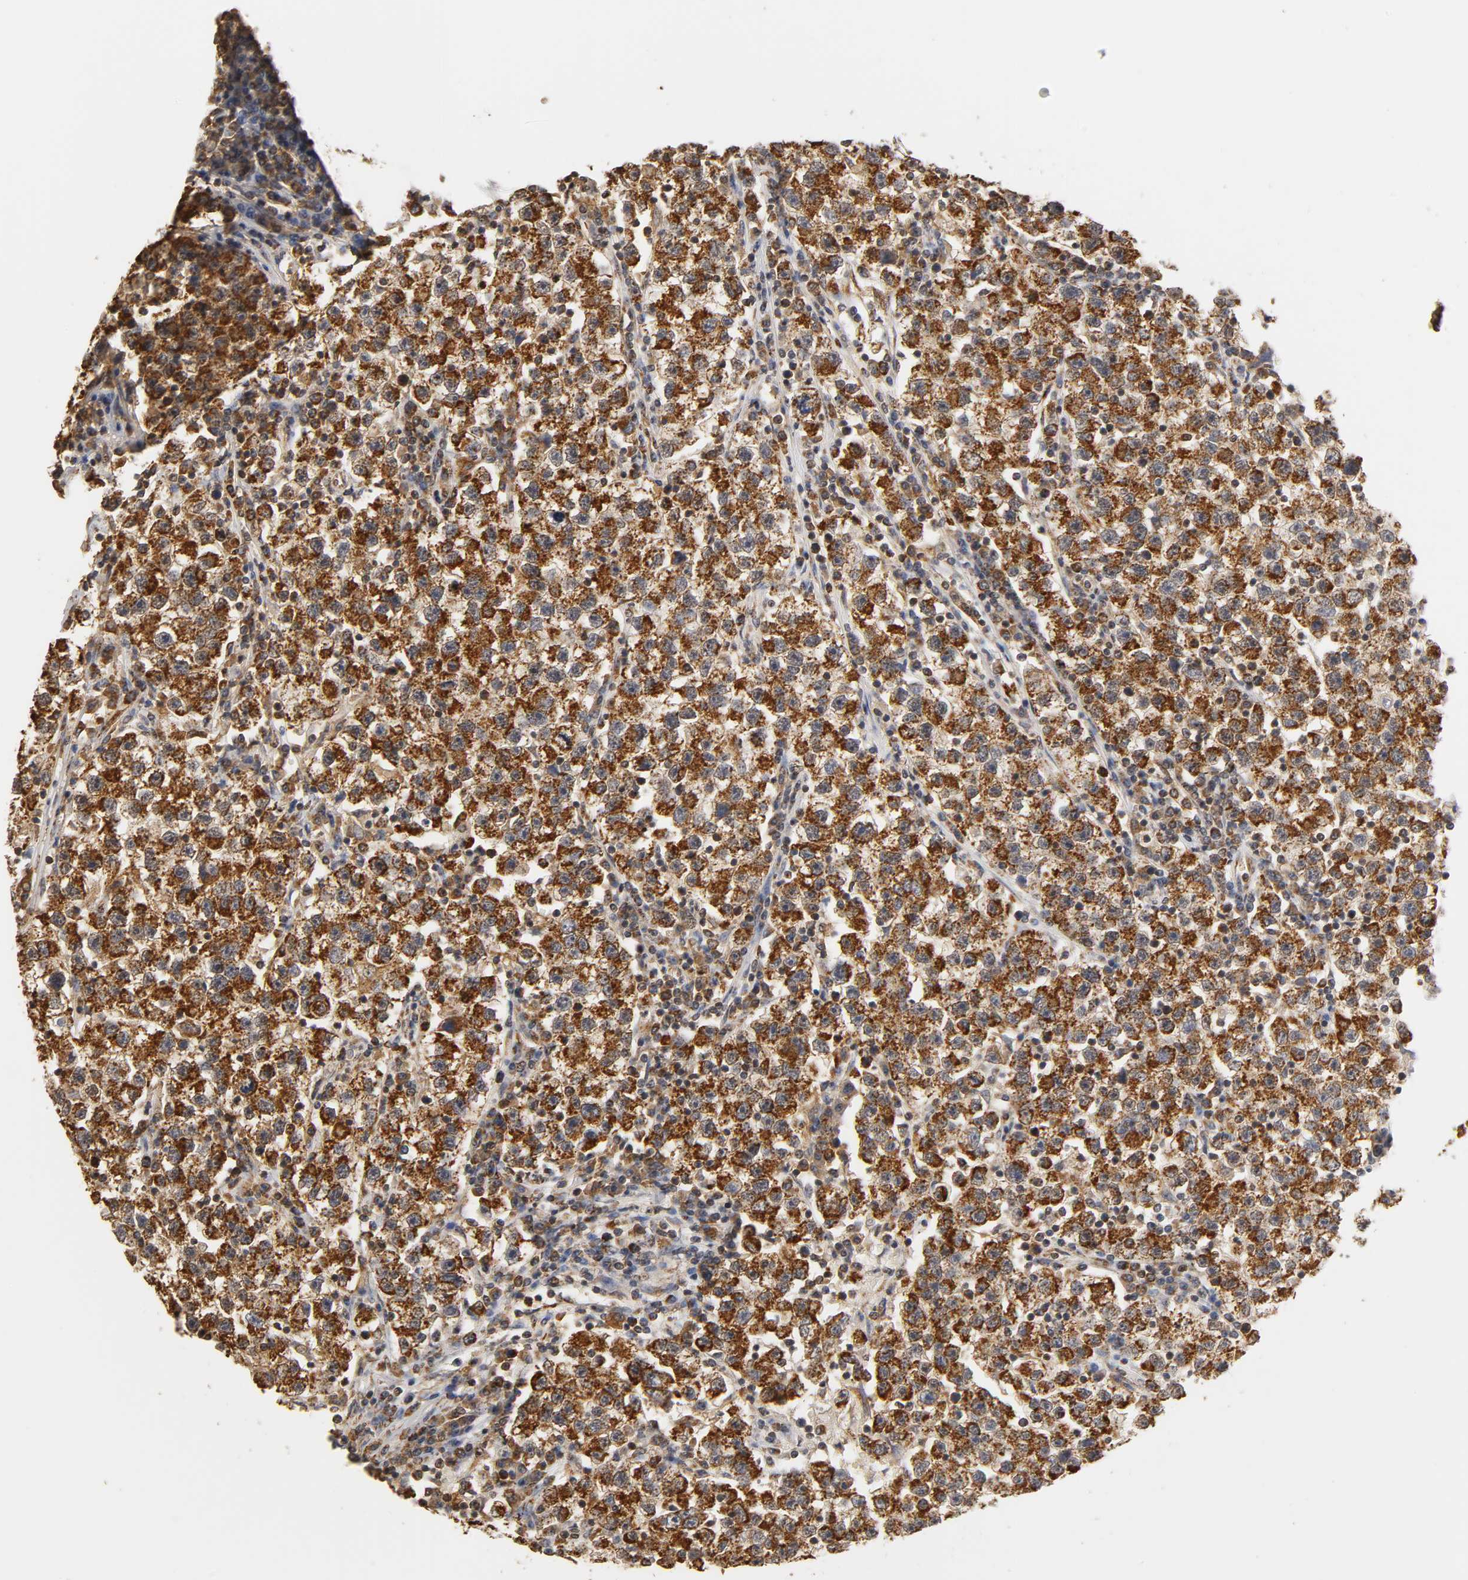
{"staining": {"intensity": "strong", "quantity": ">75%", "location": "cytoplasmic/membranous"}, "tissue": "testis cancer", "cell_type": "Tumor cells", "image_type": "cancer", "snomed": [{"axis": "morphology", "description": "Seminoma, NOS"}, {"axis": "topography", "description": "Testis"}], "caption": "Immunohistochemistry staining of testis seminoma, which reveals high levels of strong cytoplasmic/membranous positivity in approximately >75% of tumor cells indicating strong cytoplasmic/membranous protein positivity. The staining was performed using DAB (3,3'-diaminobenzidine) (brown) for protein detection and nuclei were counterstained in hematoxylin (blue).", "gene": "PKN1", "patient": {"sex": "male", "age": 22}}